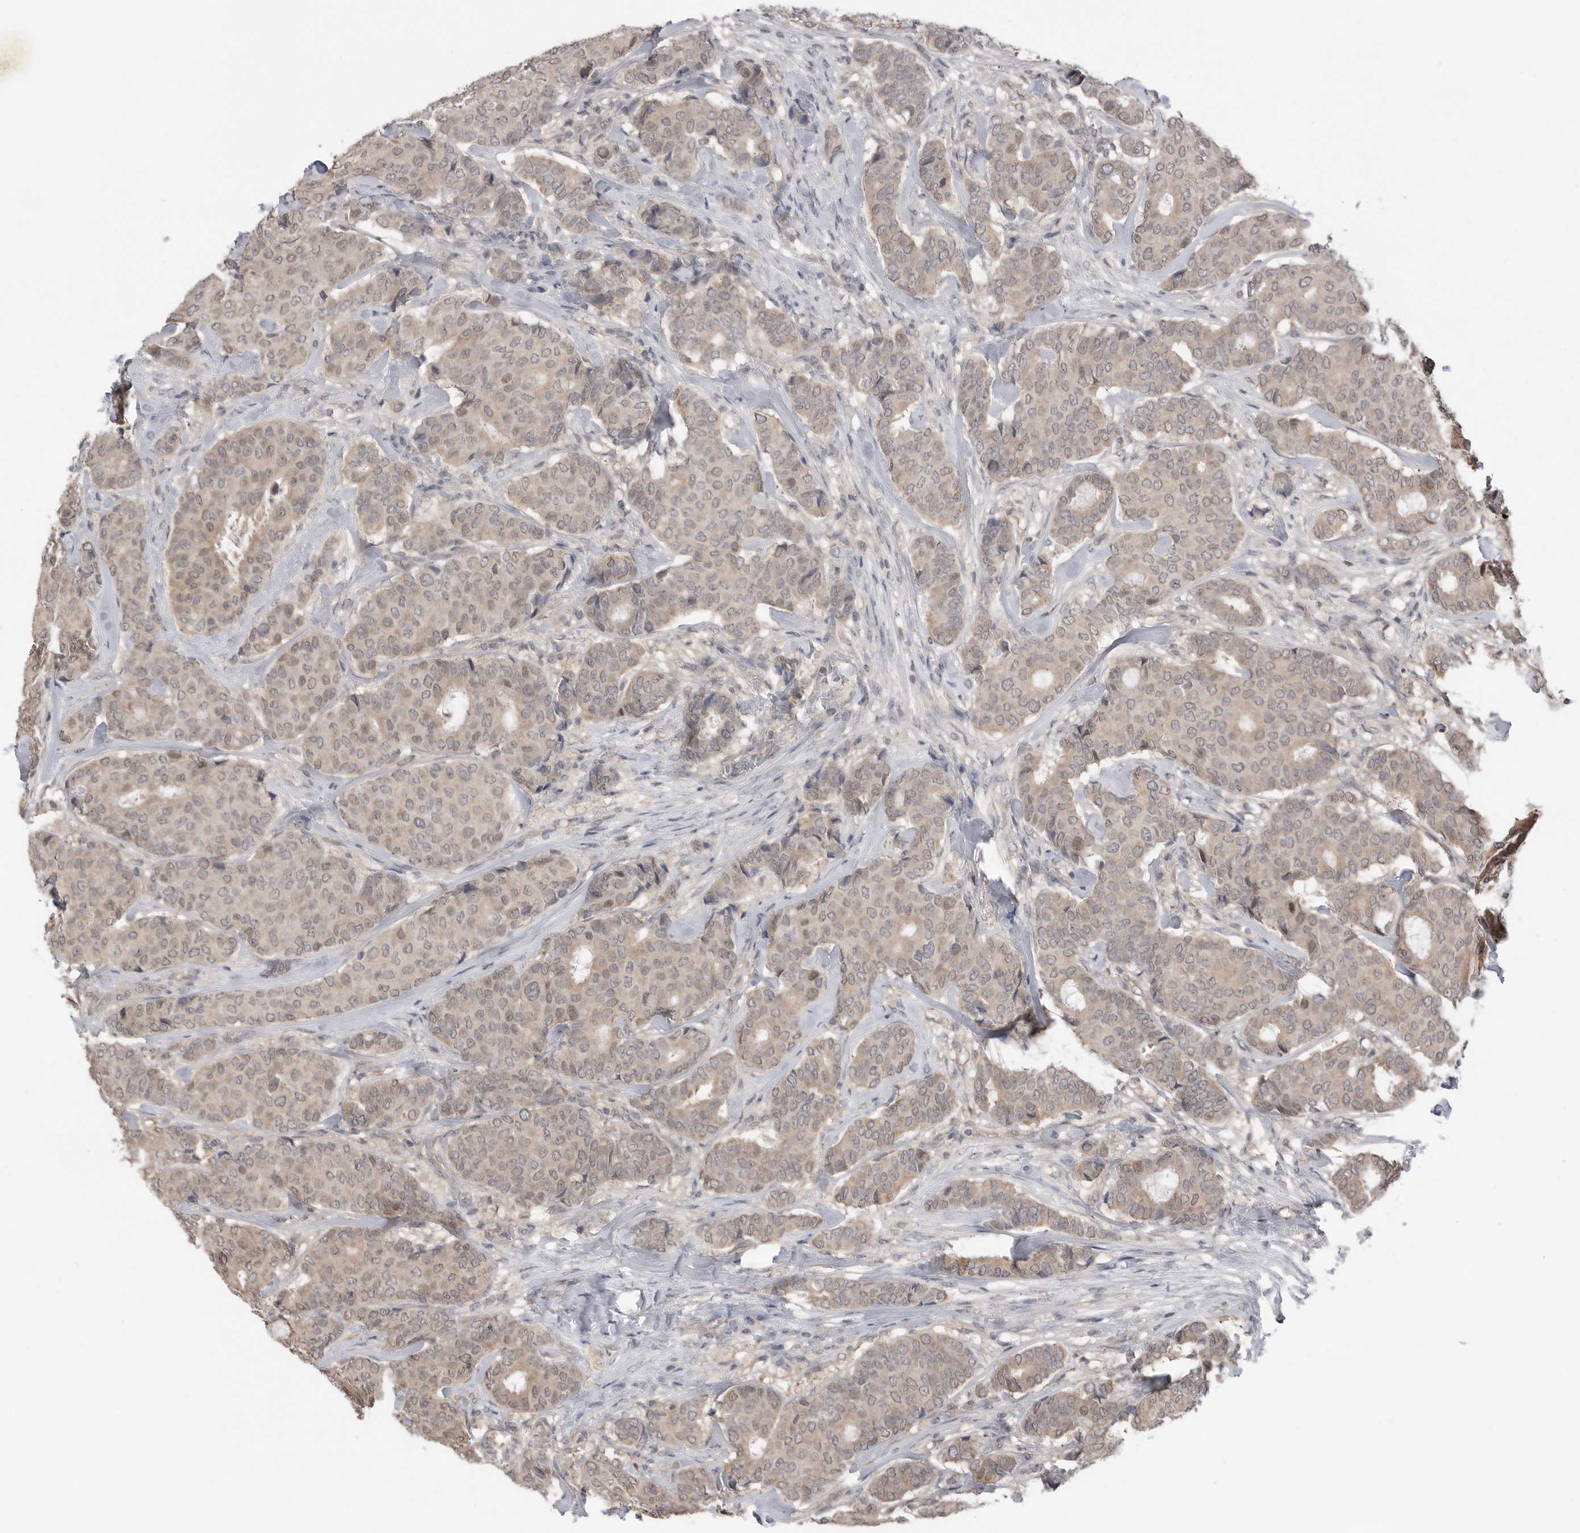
{"staining": {"intensity": "weak", "quantity": "<25%", "location": "cytoplasmic/membranous,nuclear"}, "tissue": "breast cancer", "cell_type": "Tumor cells", "image_type": "cancer", "snomed": [{"axis": "morphology", "description": "Duct carcinoma"}, {"axis": "topography", "description": "Breast"}], "caption": "The image reveals no significant staining in tumor cells of intraductal carcinoma (breast).", "gene": "PEAK1", "patient": {"sex": "female", "age": 75}}